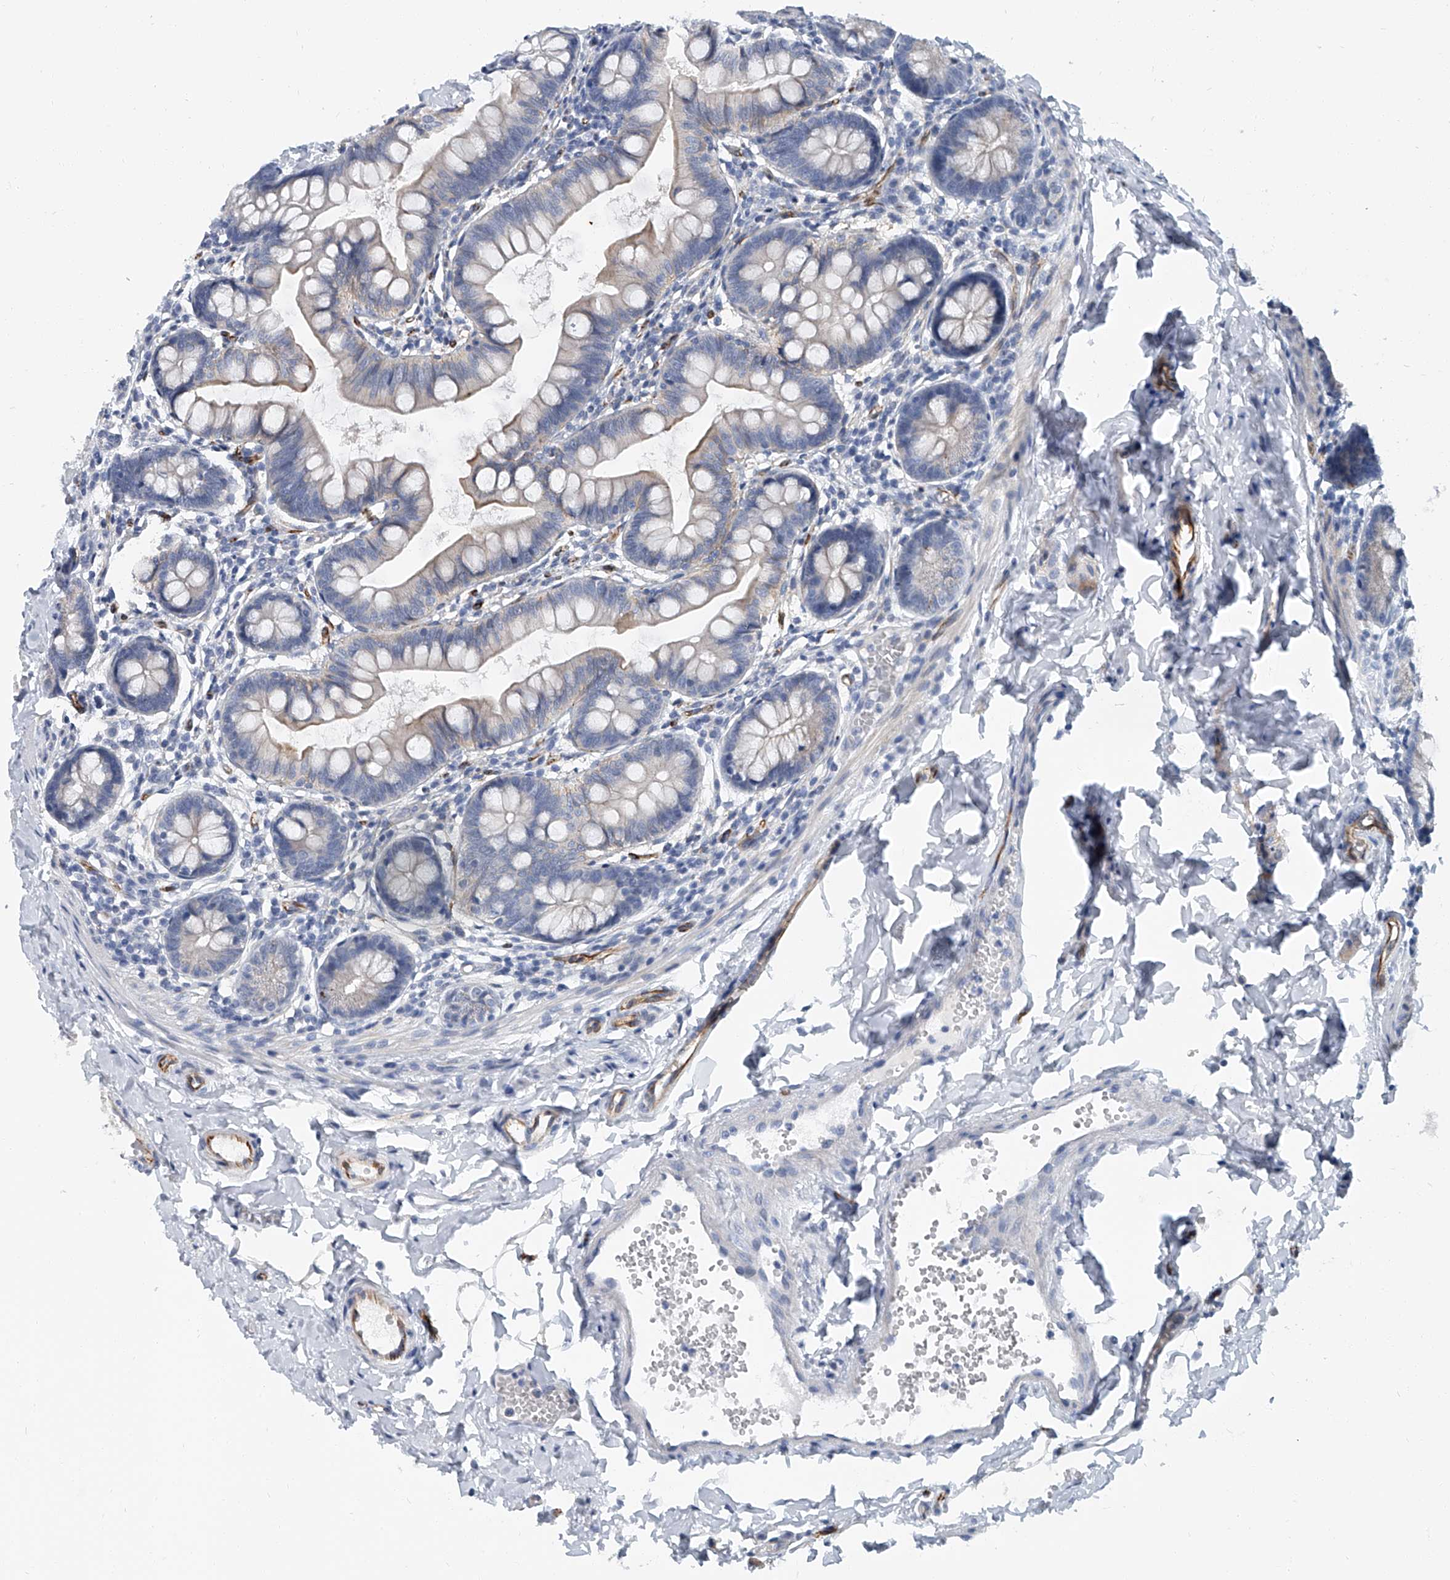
{"staining": {"intensity": "weak", "quantity": "<25%", "location": "cytoplasmic/membranous"}, "tissue": "small intestine", "cell_type": "Glandular cells", "image_type": "normal", "snomed": [{"axis": "morphology", "description": "Normal tissue, NOS"}, {"axis": "topography", "description": "Small intestine"}], "caption": "Immunohistochemistry (IHC) image of benign human small intestine stained for a protein (brown), which reveals no staining in glandular cells.", "gene": "KIRREL1", "patient": {"sex": "male", "age": 7}}